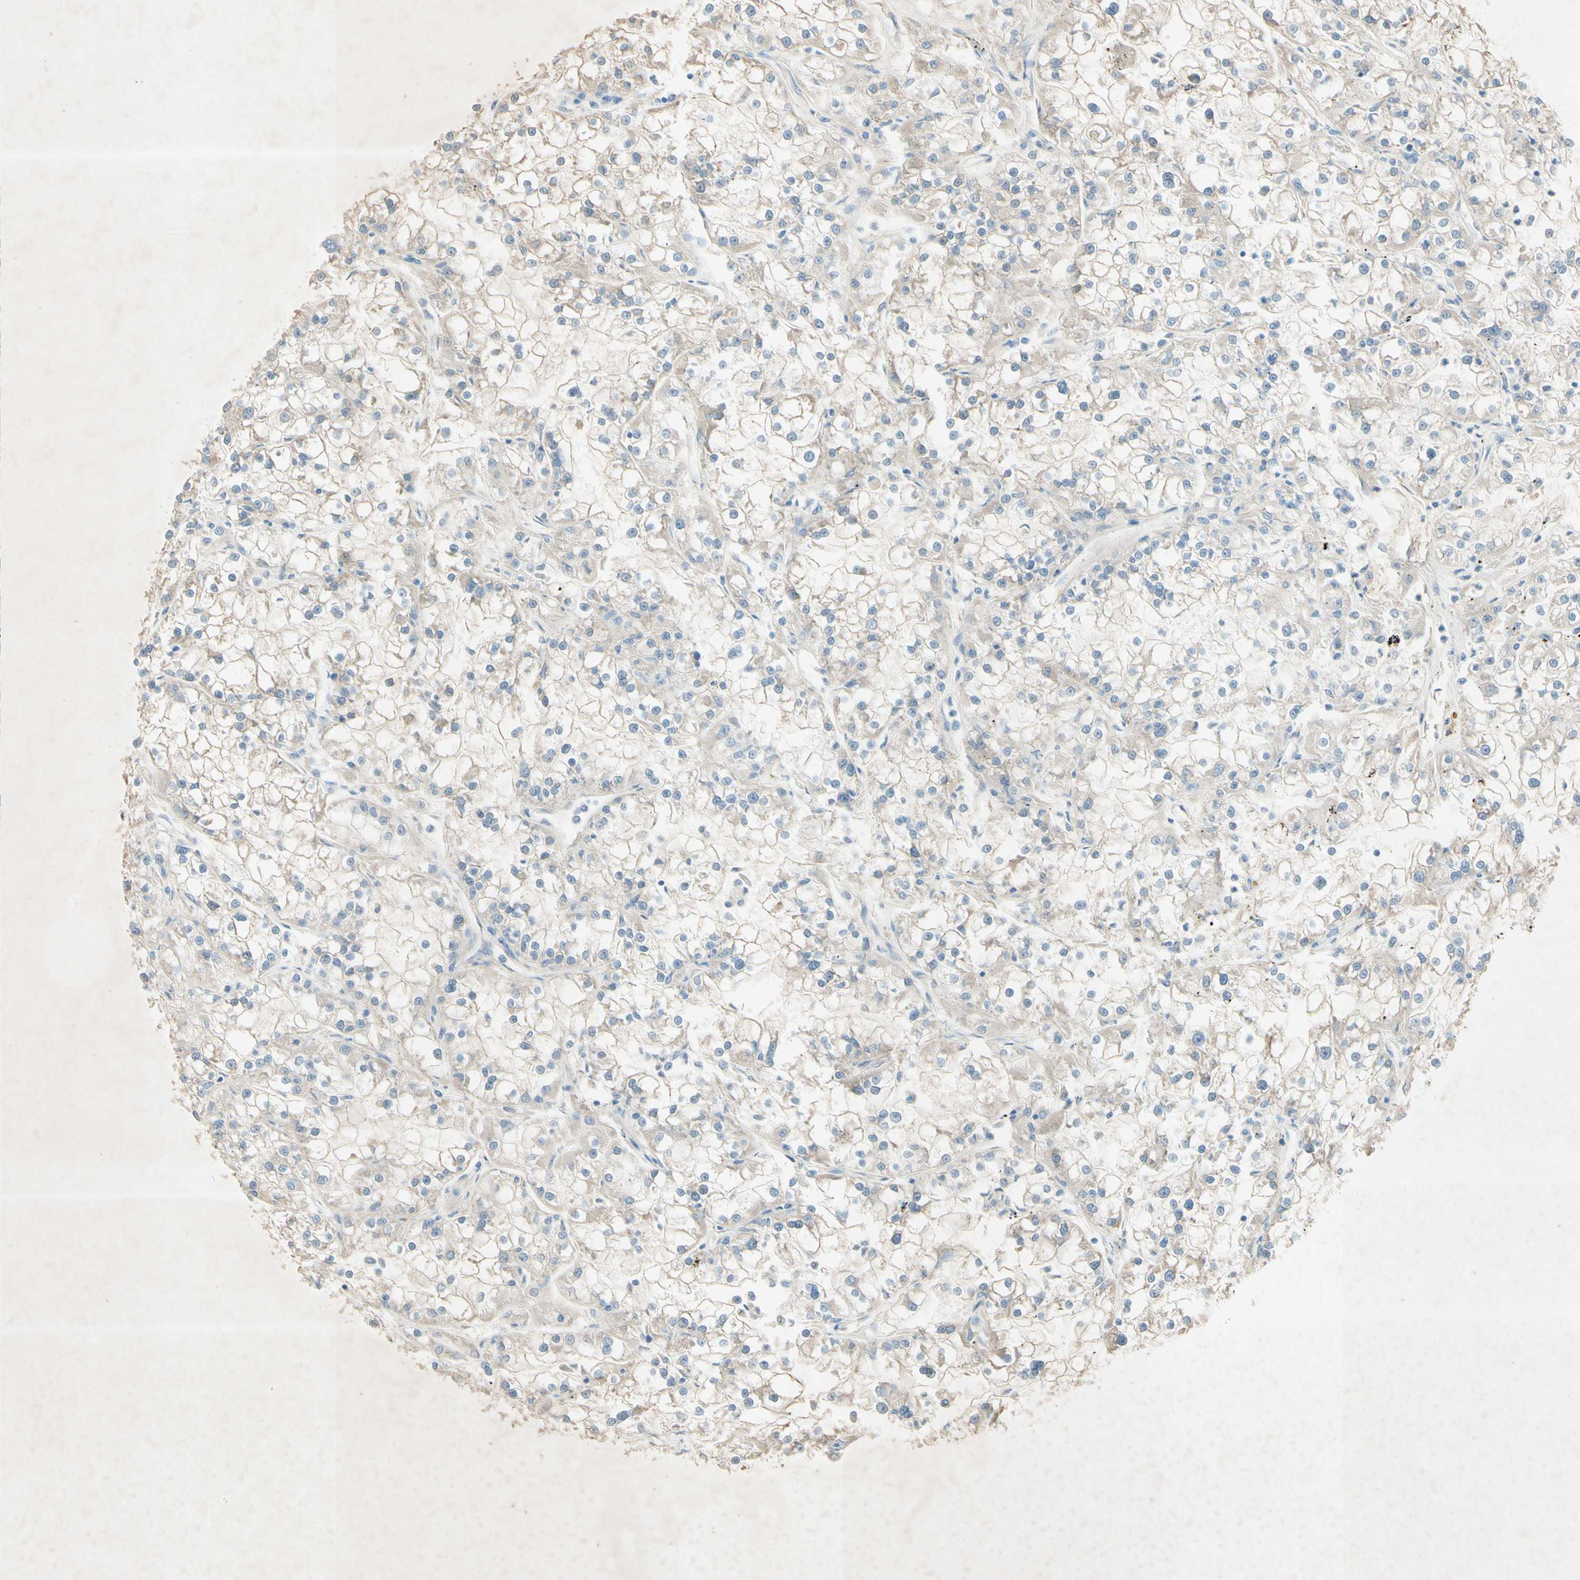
{"staining": {"intensity": "negative", "quantity": "none", "location": "none"}, "tissue": "renal cancer", "cell_type": "Tumor cells", "image_type": "cancer", "snomed": [{"axis": "morphology", "description": "Adenocarcinoma, NOS"}, {"axis": "topography", "description": "Kidney"}], "caption": "An immunohistochemistry (IHC) histopathology image of renal adenocarcinoma is shown. There is no staining in tumor cells of renal adenocarcinoma.", "gene": "IL2", "patient": {"sex": "female", "age": 52}}